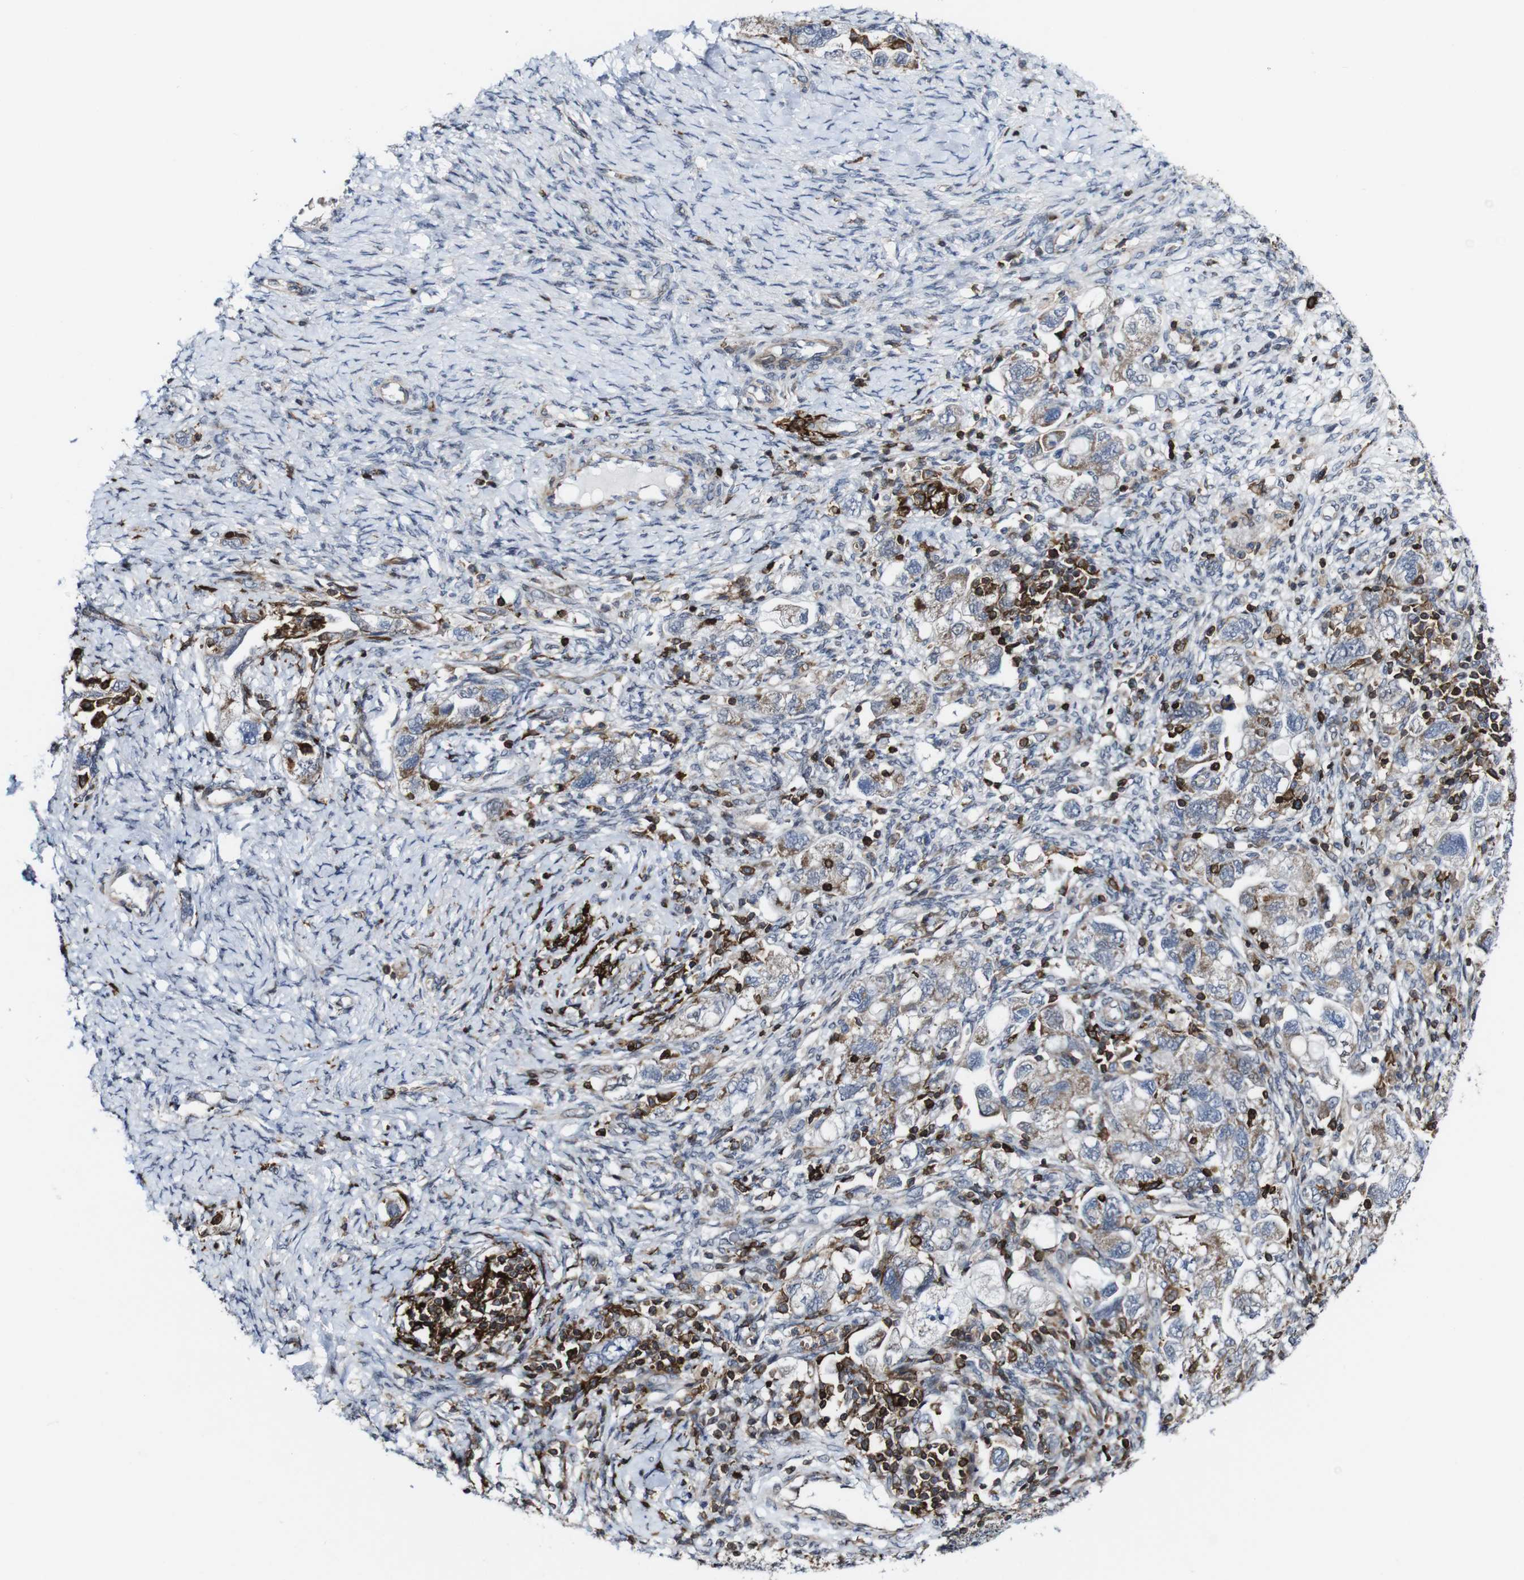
{"staining": {"intensity": "moderate", "quantity": "25%-75%", "location": "cytoplasmic/membranous"}, "tissue": "ovarian cancer", "cell_type": "Tumor cells", "image_type": "cancer", "snomed": [{"axis": "morphology", "description": "Carcinoma, NOS"}, {"axis": "morphology", "description": "Cystadenocarcinoma, serous, NOS"}, {"axis": "topography", "description": "Ovary"}], "caption": "An IHC image of tumor tissue is shown. Protein staining in brown labels moderate cytoplasmic/membranous positivity in ovarian cancer within tumor cells.", "gene": "JAK2", "patient": {"sex": "female", "age": 69}}